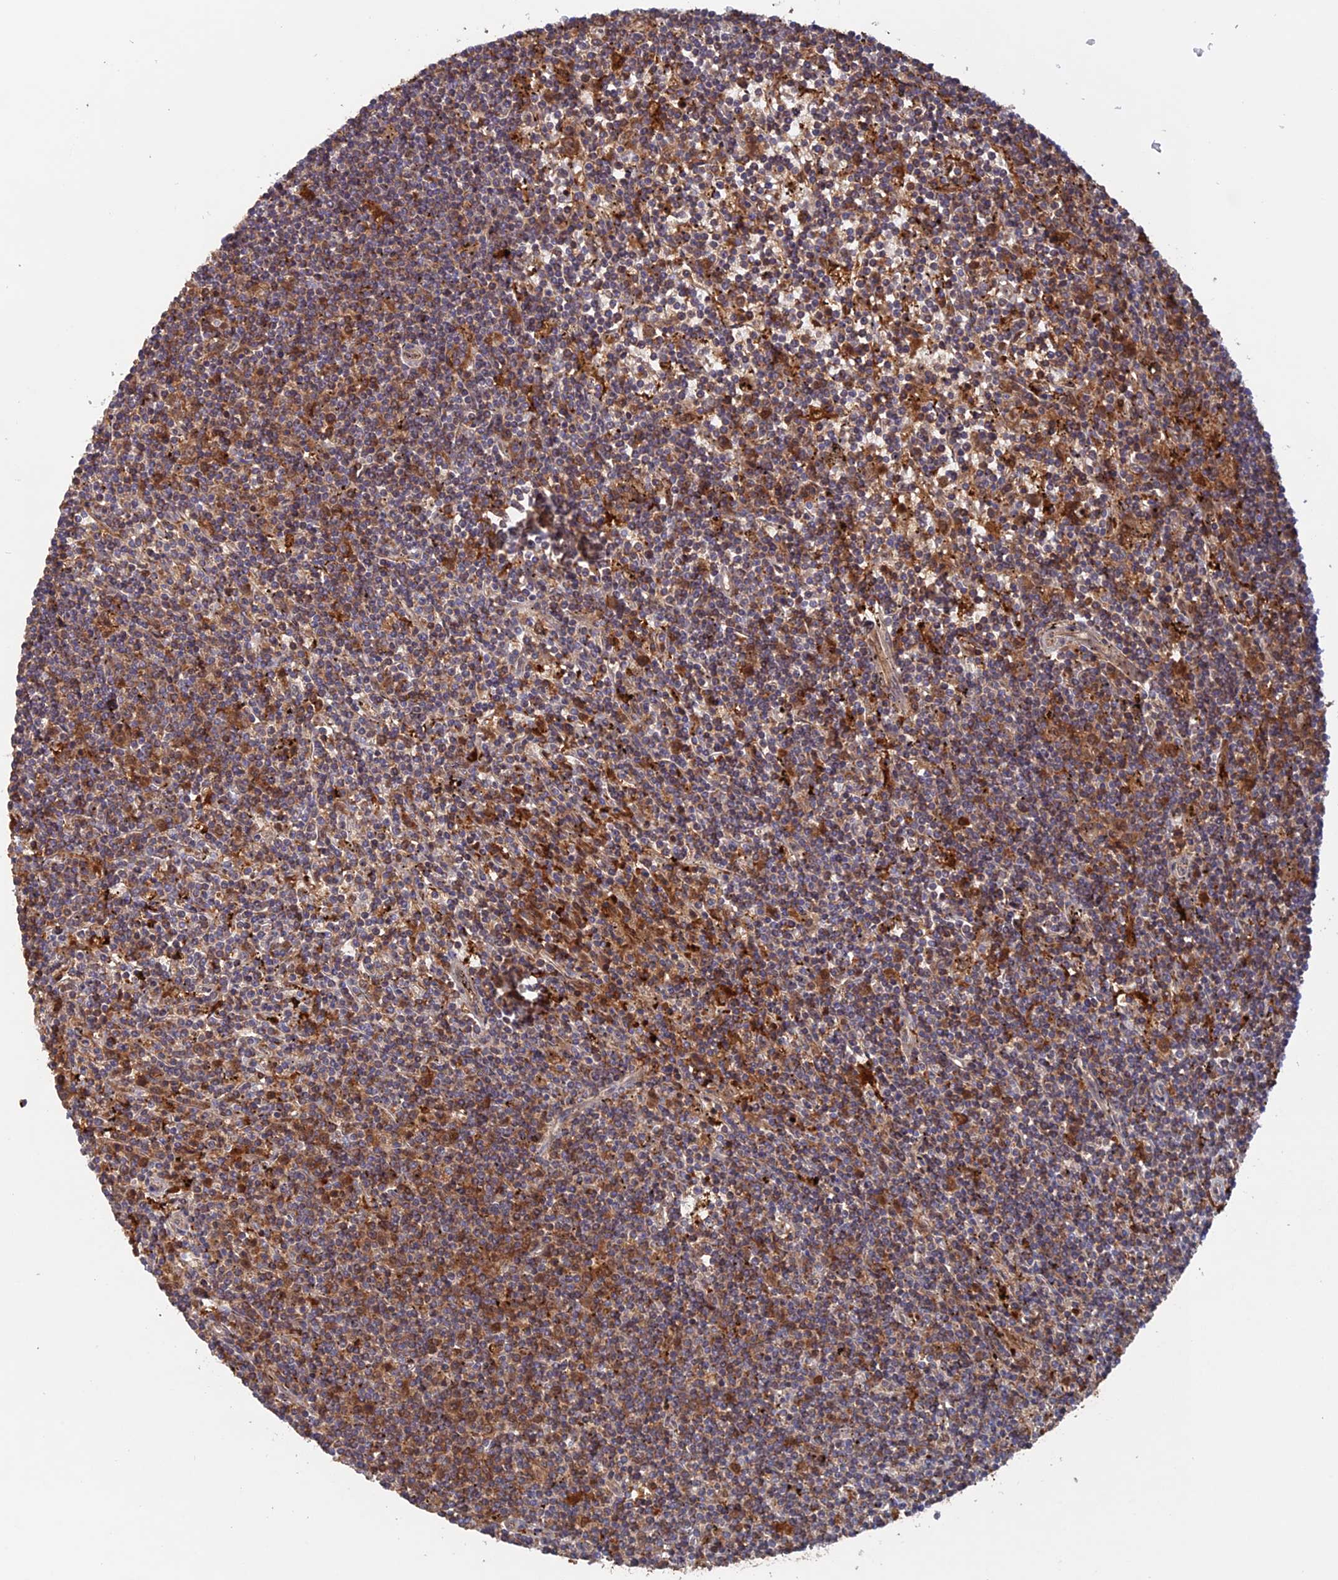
{"staining": {"intensity": "moderate", "quantity": "<25%", "location": "cytoplasmic/membranous"}, "tissue": "lymphoma", "cell_type": "Tumor cells", "image_type": "cancer", "snomed": [{"axis": "morphology", "description": "Malignant lymphoma, non-Hodgkin's type, Low grade"}, {"axis": "topography", "description": "Spleen"}], "caption": "A brown stain shows moderate cytoplasmic/membranous positivity of a protein in human lymphoma tumor cells. The staining was performed using DAB (3,3'-diaminobenzidine), with brown indicating positive protein expression. Nuclei are stained blue with hematoxylin.", "gene": "DTYMK", "patient": {"sex": "male", "age": 76}}